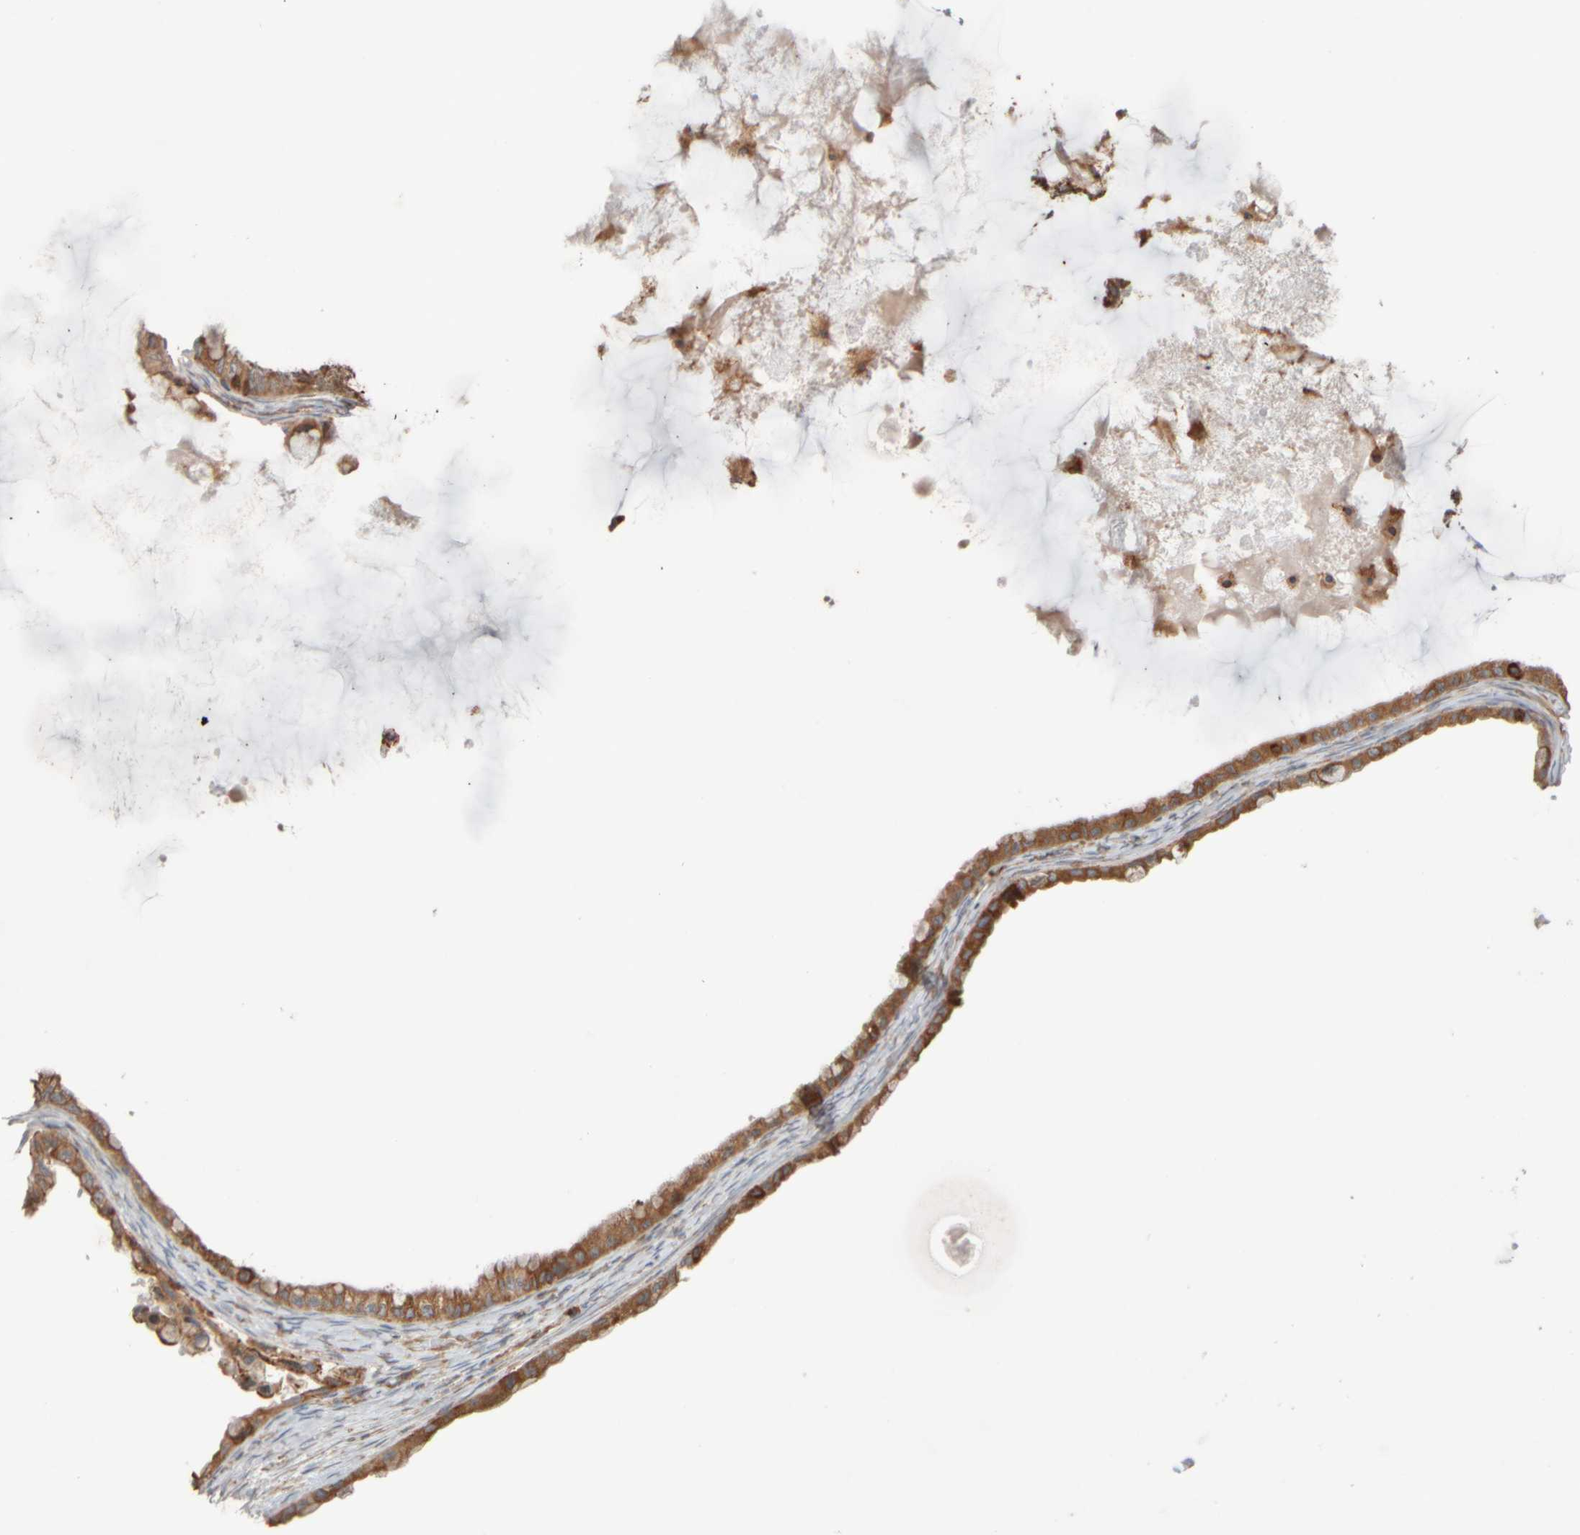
{"staining": {"intensity": "moderate", "quantity": ">75%", "location": "cytoplasmic/membranous"}, "tissue": "ovarian cancer", "cell_type": "Tumor cells", "image_type": "cancer", "snomed": [{"axis": "morphology", "description": "Cystadenocarcinoma, mucinous, NOS"}, {"axis": "topography", "description": "Ovary"}], "caption": "A micrograph of mucinous cystadenocarcinoma (ovarian) stained for a protein displays moderate cytoplasmic/membranous brown staining in tumor cells.", "gene": "EIF2B3", "patient": {"sex": "female", "age": 80}}